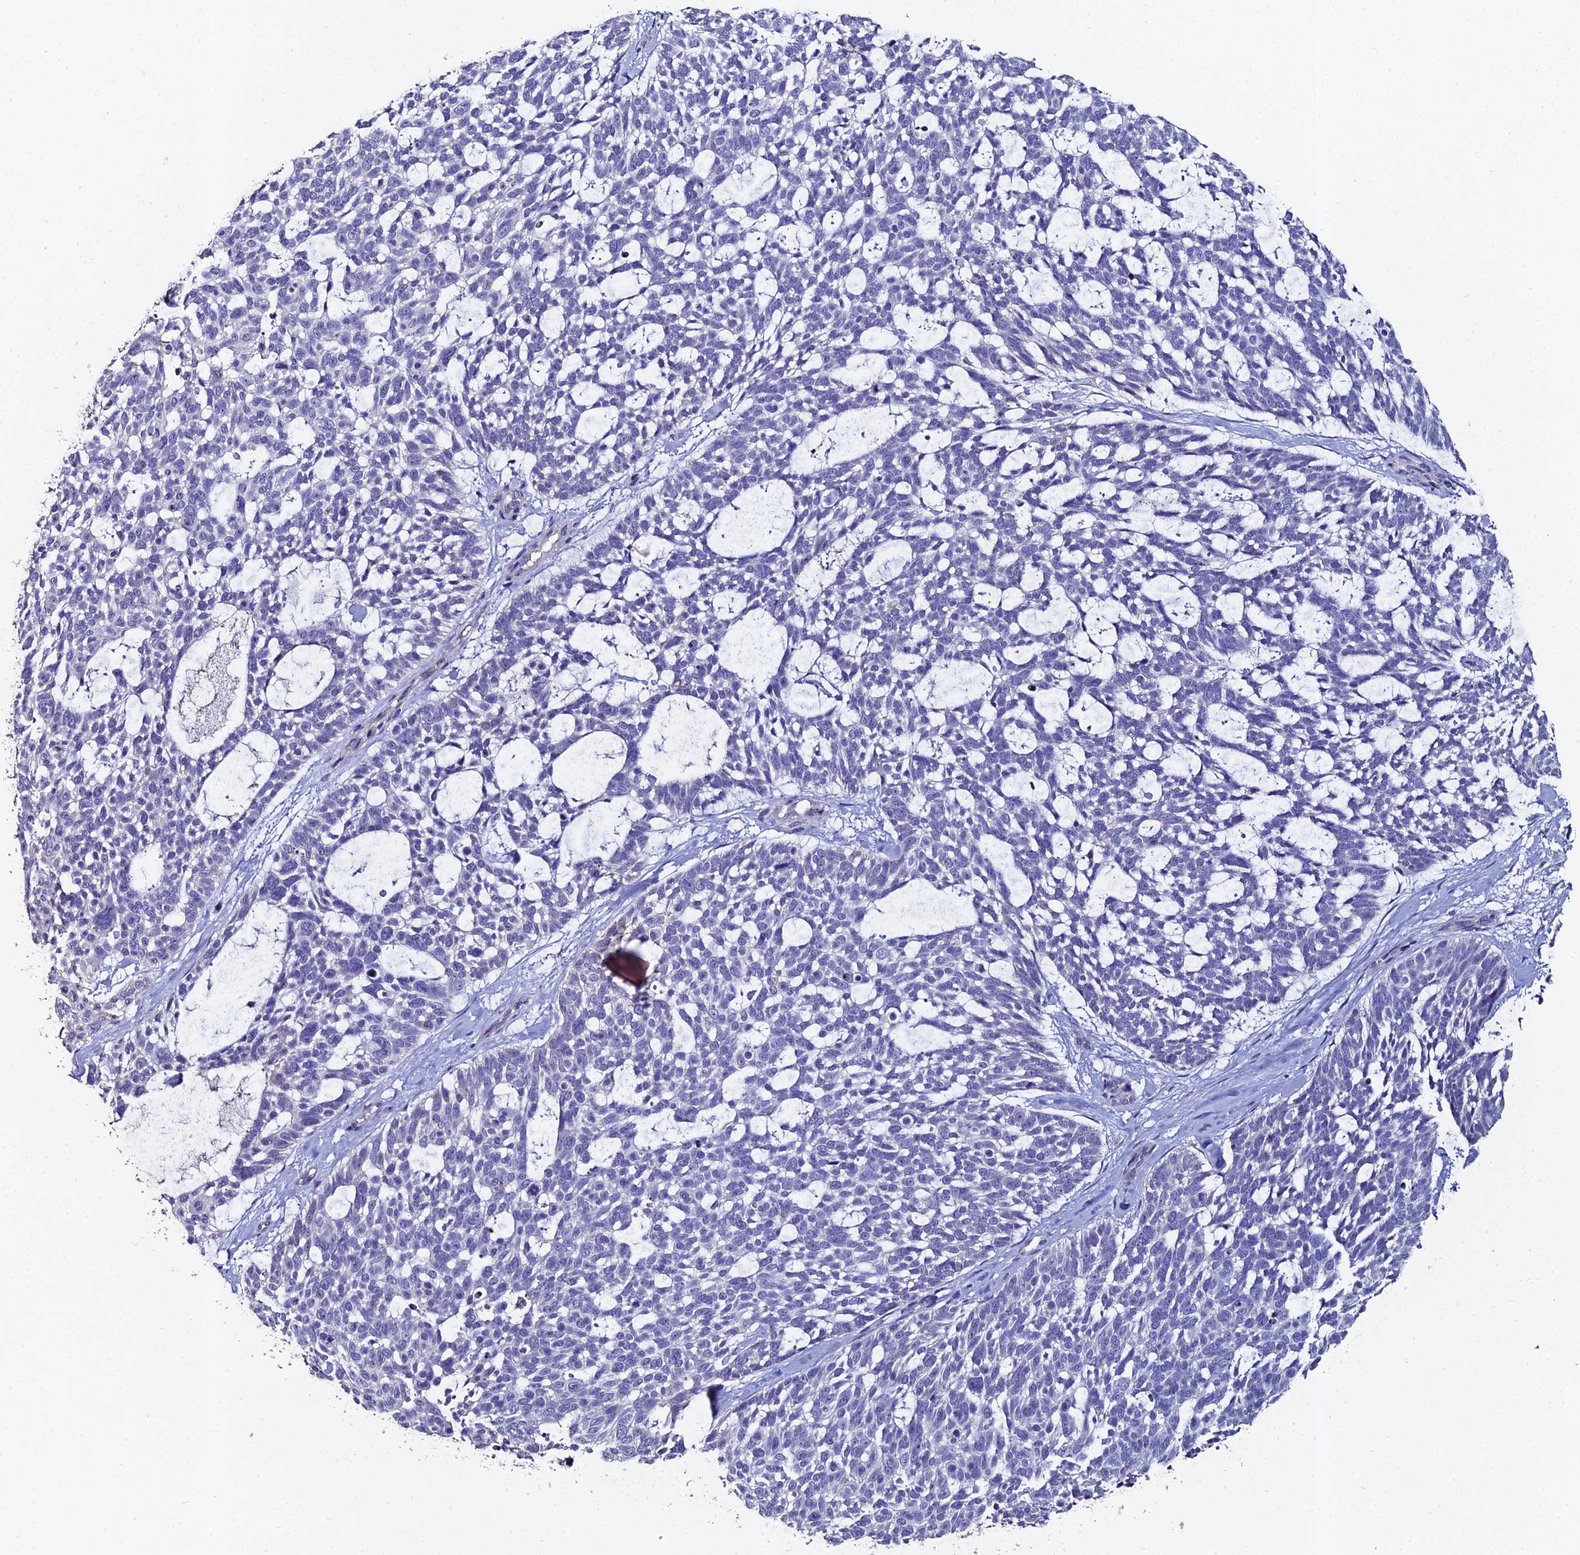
{"staining": {"intensity": "negative", "quantity": "none", "location": "none"}, "tissue": "skin cancer", "cell_type": "Tumor cells", "image_type": "cancer", "snomed": [{"axis": "morphology", "description": "Basal cell carcinoma"}, {"axis": "topography", "description": "Skin"}], "caption": "Micrograph shows no protein expression in tumor cells of skin cancer (basal cell carcinoma) tissue. The staining is performed using DAB (3,3'-diaminobenzidine) brown chromogen with nuclei counter-stained in using hematoxylin.", "gene": "ESRRG", "patient": {"sex": "male", "age": 88}}